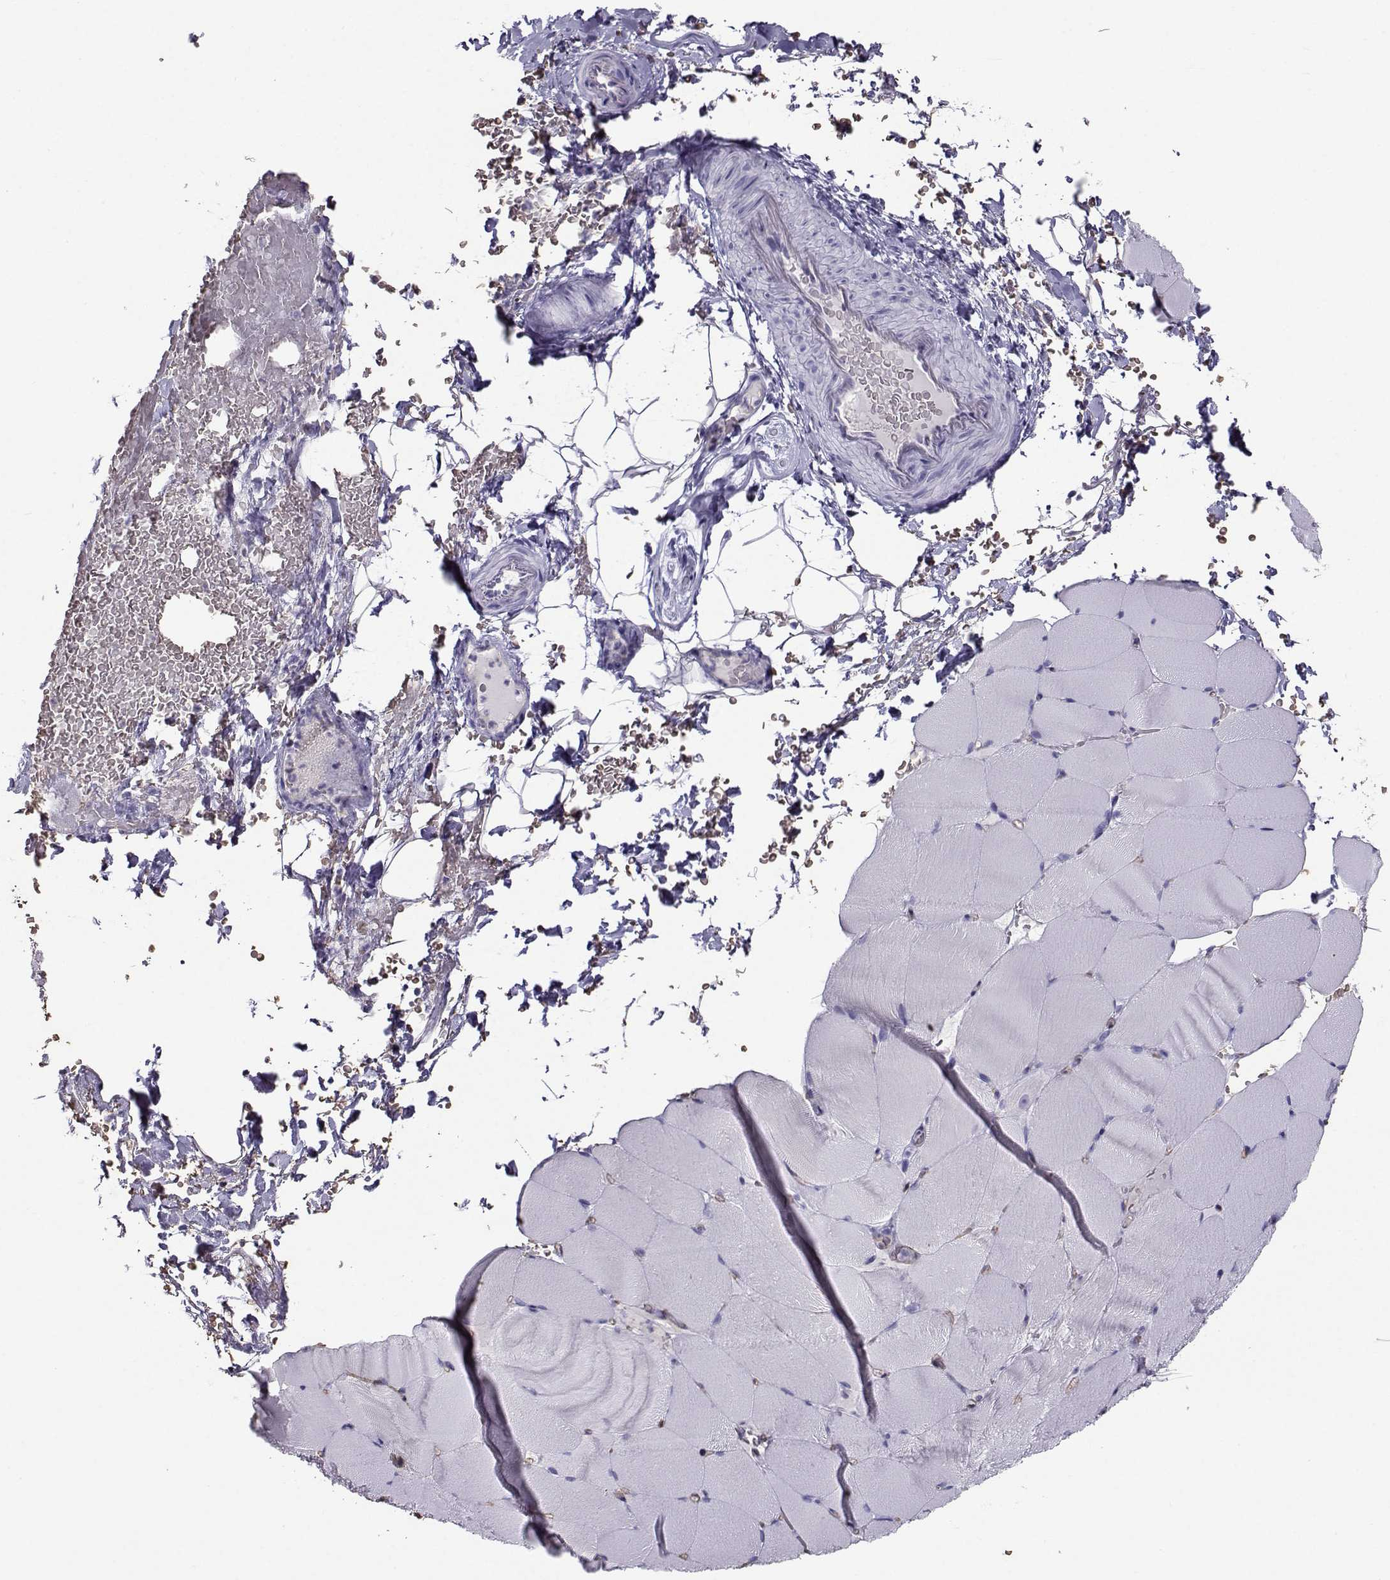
{"staining": {"intensity": "negative", "quantity": "none", "location": "none"}, "tissue": "skeletal muscle", "cell_type": "Myocytes", "image_type": "normal", "snomed": [{"axis": "morphology", "description": "Normal tissue, NOS"}, {"axis": "topography", "description": "Skeletal muscle"}], "caption": "A high-resolution image shows immunohistochemistry (IHC) staining of normal skeletal muscle, which shows no significant expression in myocytes.", "gene": "CLUL1", "patient": {"sex": "female", "age": 37}}